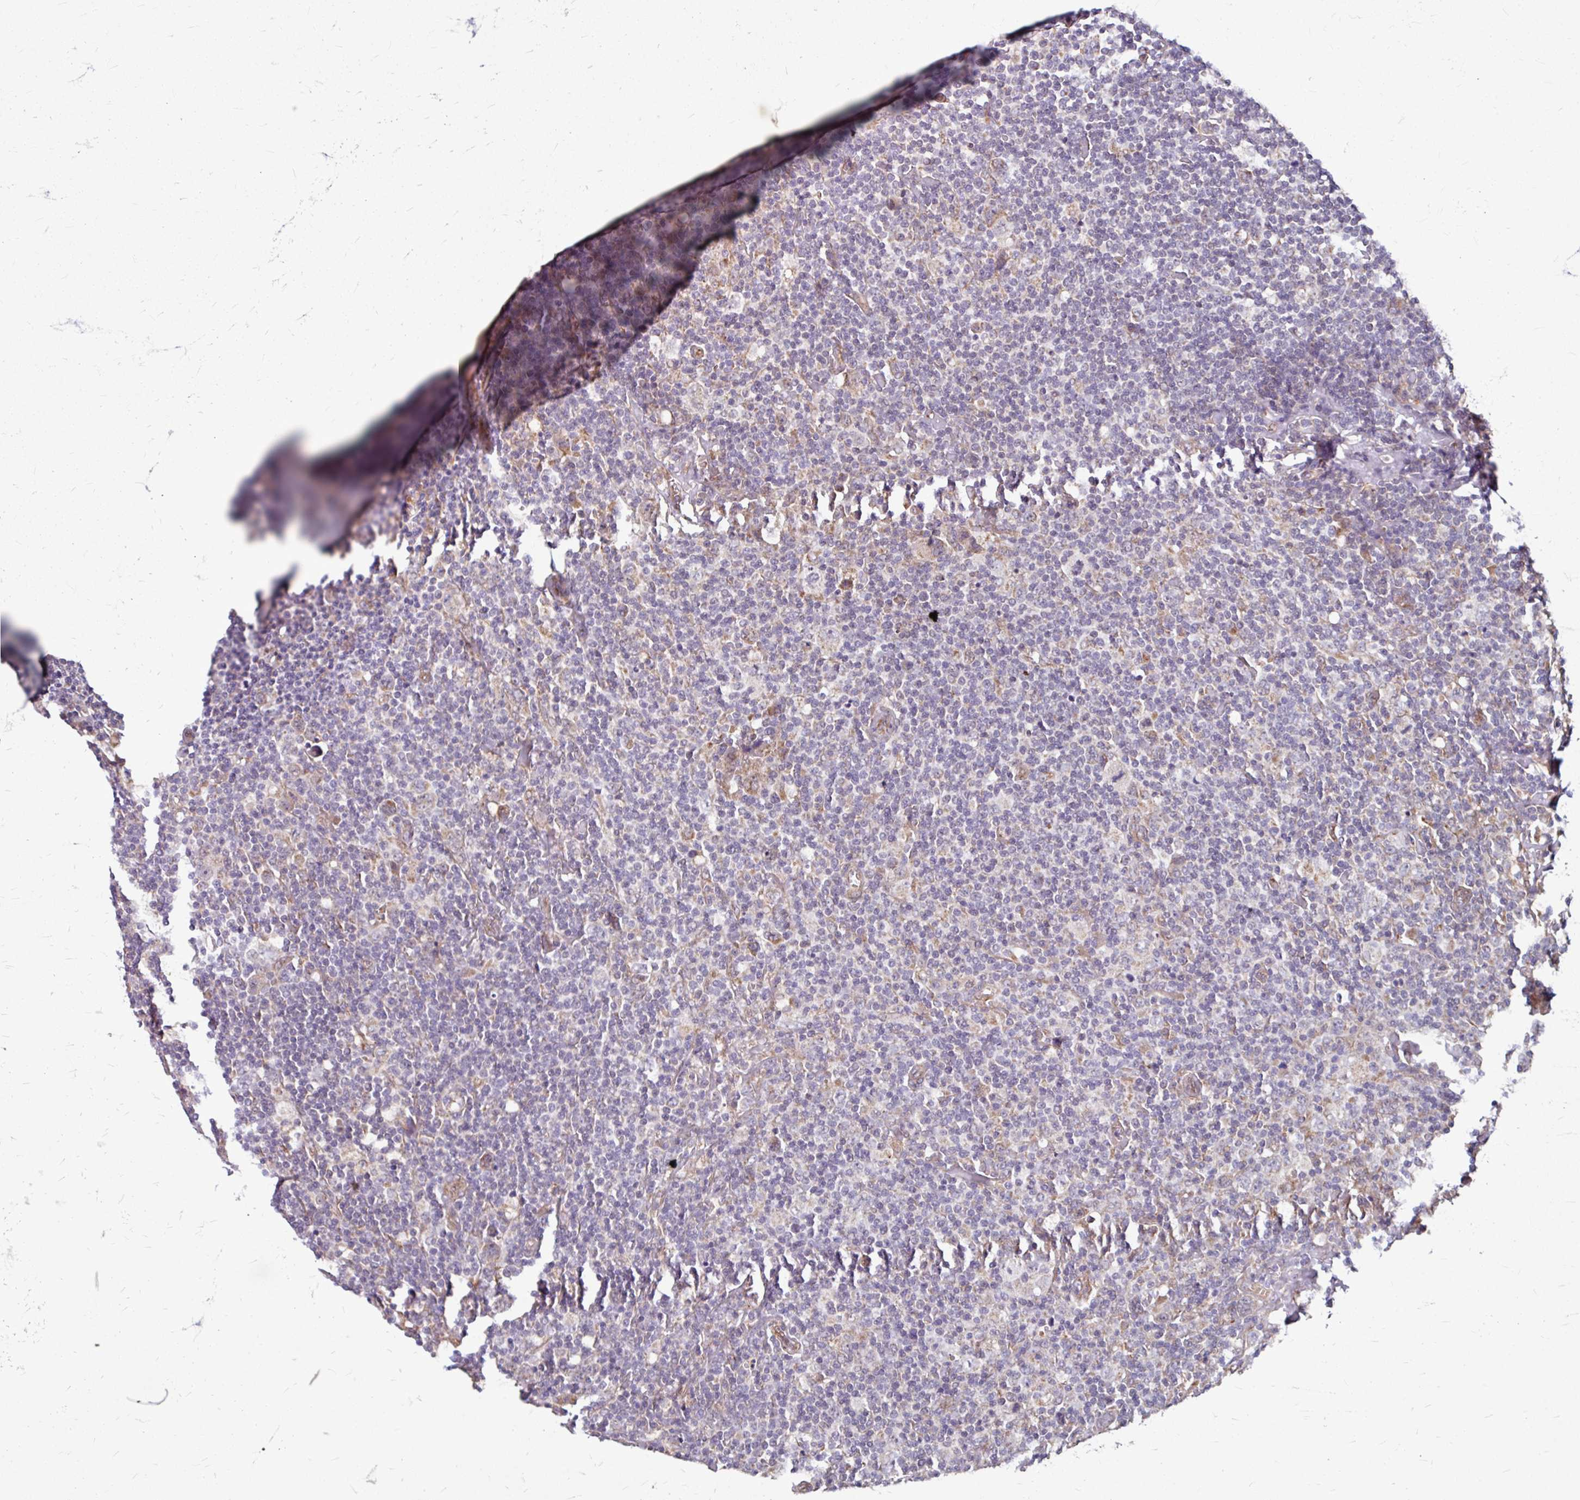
{"staining": {"intensity": "negative", "quantity": "none", "location": "none"}, "tissue": "lymphoma", "cell_type": "Tumor cells", "image_type": "cancer", "snomed": [{"axis": "morphology", "description": "Hodgkin's disease, NOS"}, {"axis": "topography", "description": "Lymph node"}], "caption": "Tumor cells show no significant protein positivity in Hodgkin's disease.", "gene": "DAAM2", "patient": {"sex": "female", "age": 18}}